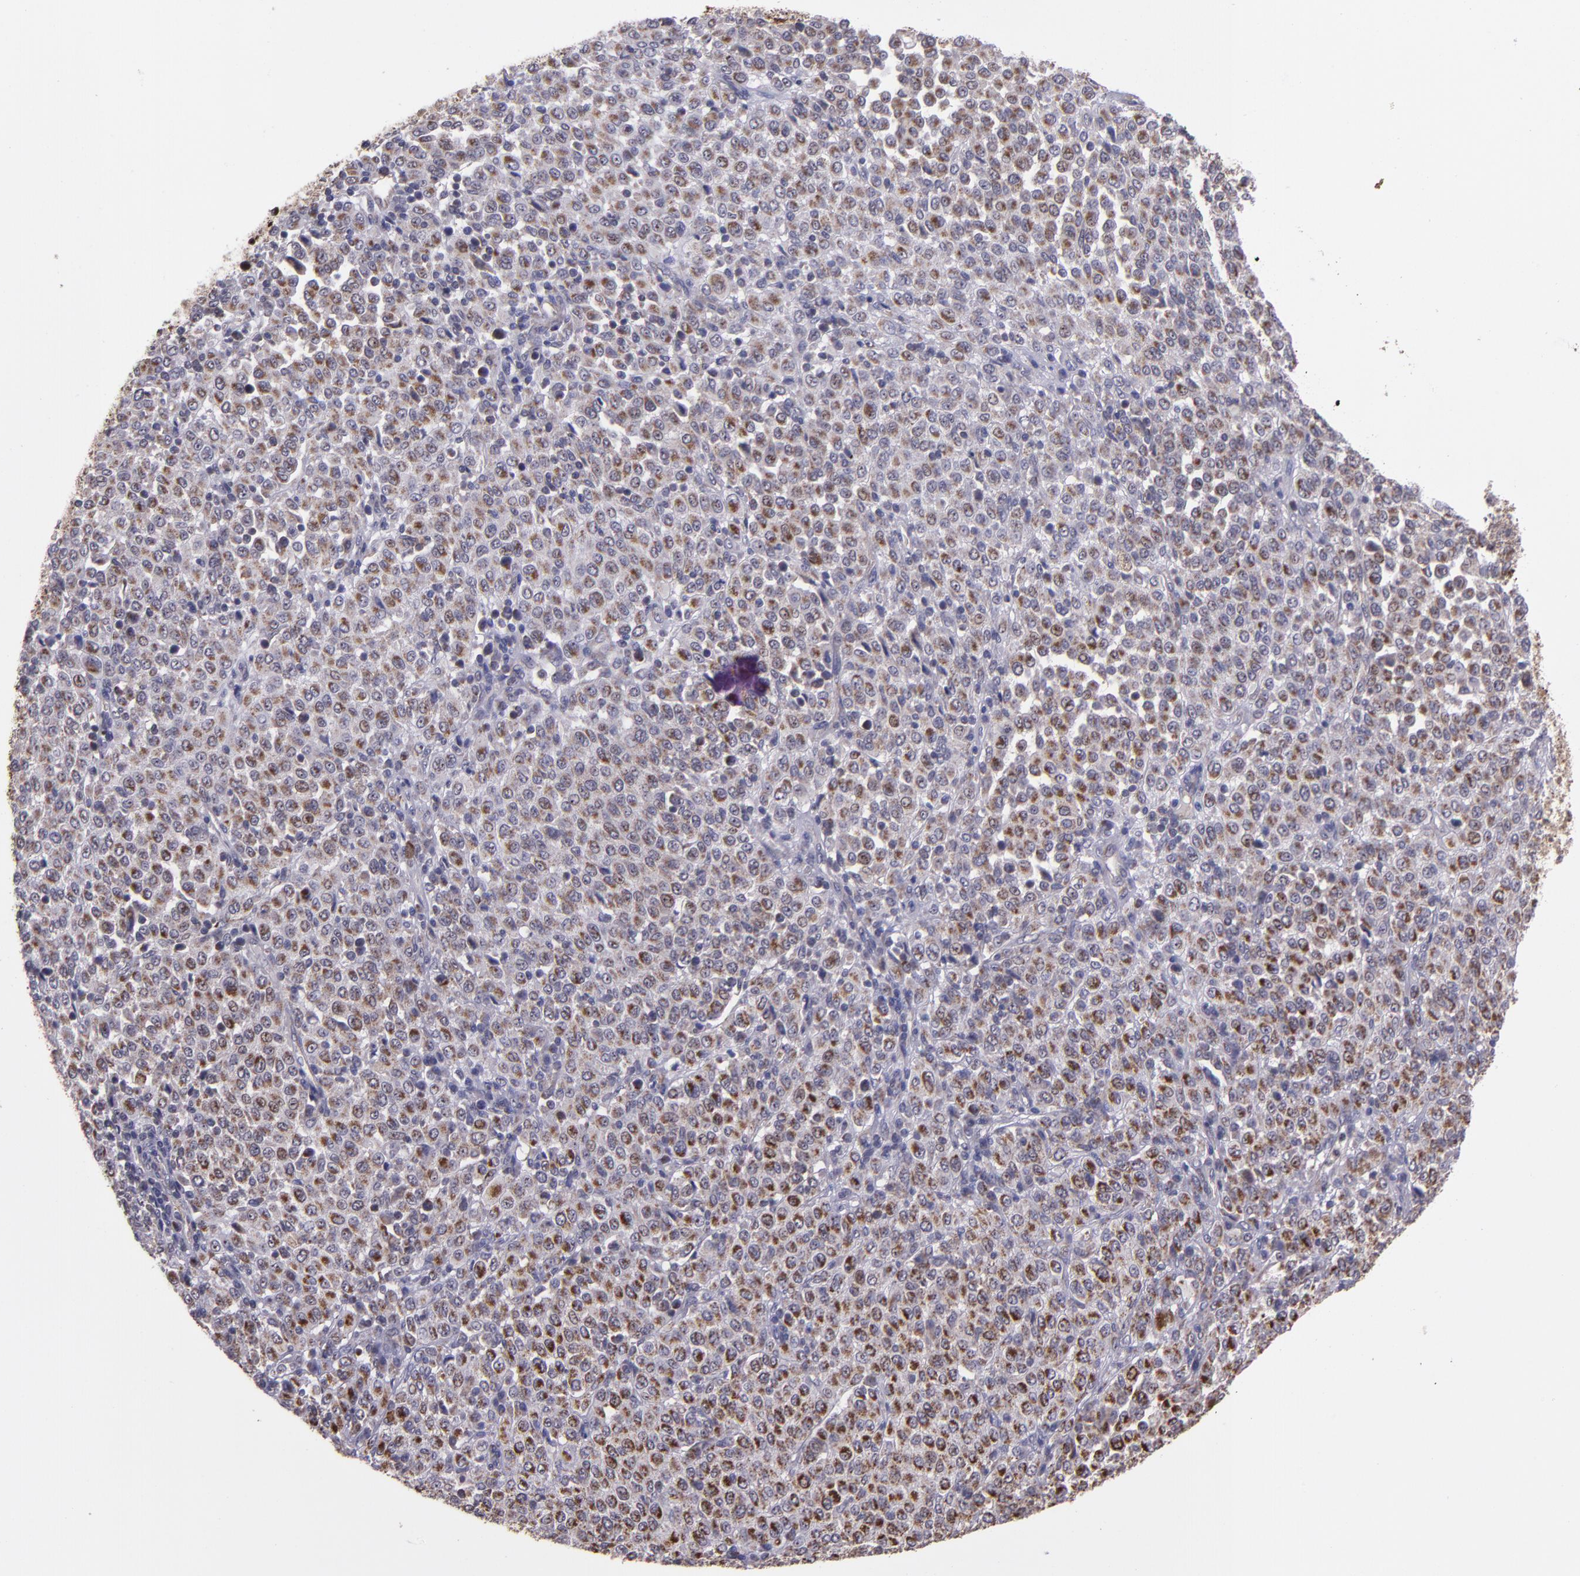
{"staining": {"intensity": "moderate", "quantity": ">75%", "location": "cytoplasmic/membranous"}, "tissue": "melanoma", "cell_type": "Tumor cells", "image_type": "cancer", "snomed": [{"axis": "morphology", "description": "Malignant melanoma, Metastatic site"}, {"axis": "topography", "description": "Pancreas"}], "caption": "DAB immunohistochemical staining of human malignant melanoma (metastatic site) shows moderate cytoplasmic/membranous protein positivity in about >75% of tumor cells.", "gene": "LONP1", "patient": {"sex": "female", "age": 30}}